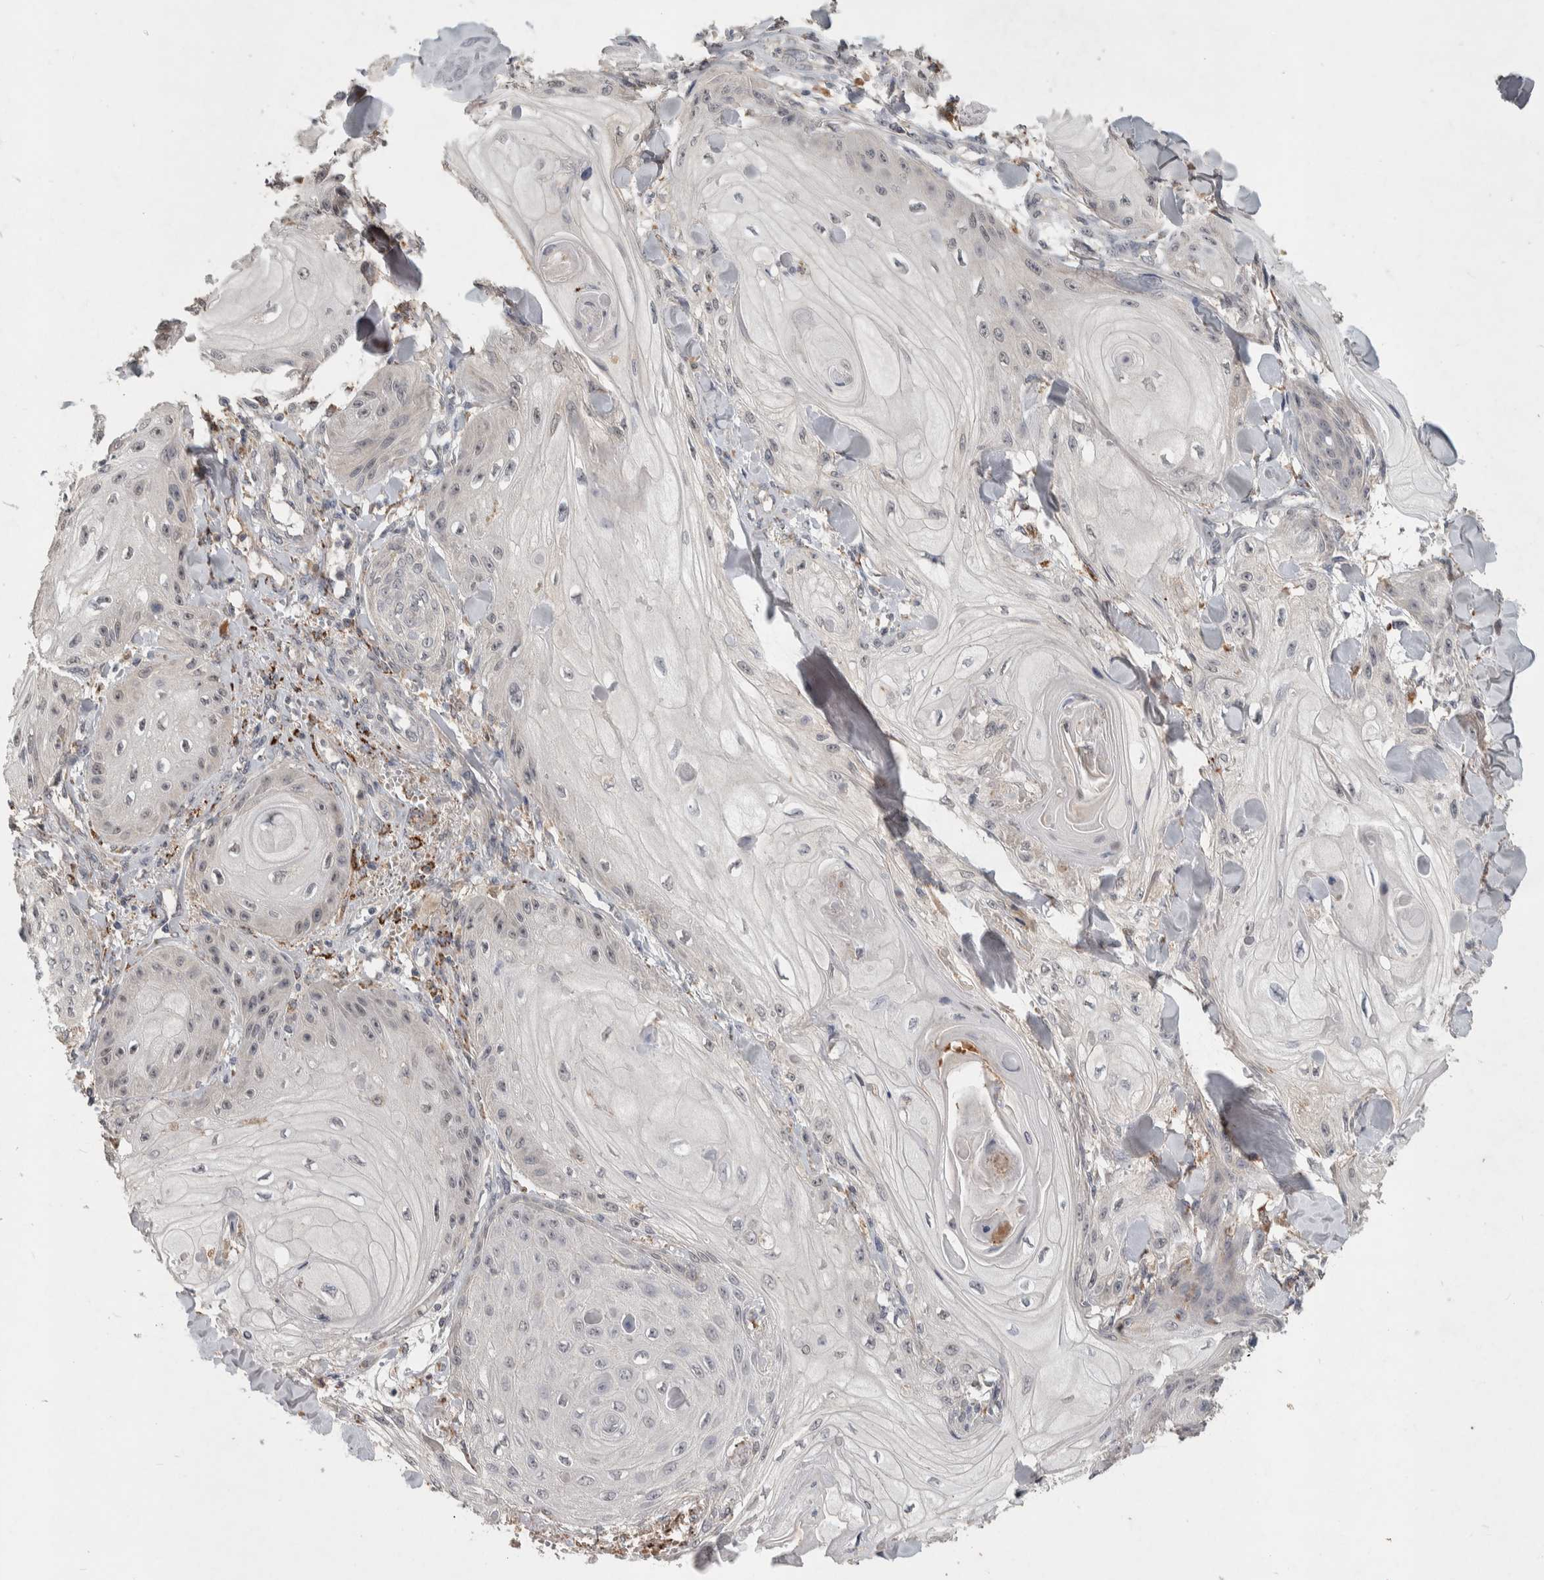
{"staining": {"intensity": "negative", "quantity": "none", "location": "none"}, "tissue": "skin cancer", "cell_type": "Tumor cells", "image_type": "cancer", "snomed": [{"axis": "morphology", "description": "Squamous cell carcinoma, NOS"}, {"axis": "topography", "description": "Skin"}], "caption": "This micrograph is of skin cancer (squamous cell carcinoma) stained with IHC to label a protein in brown with the nuclei are counter-stained blue. There is no expression in tumor cells.", "gene": "CHRM3", "patient": {"sex": "male", "age": 74}}